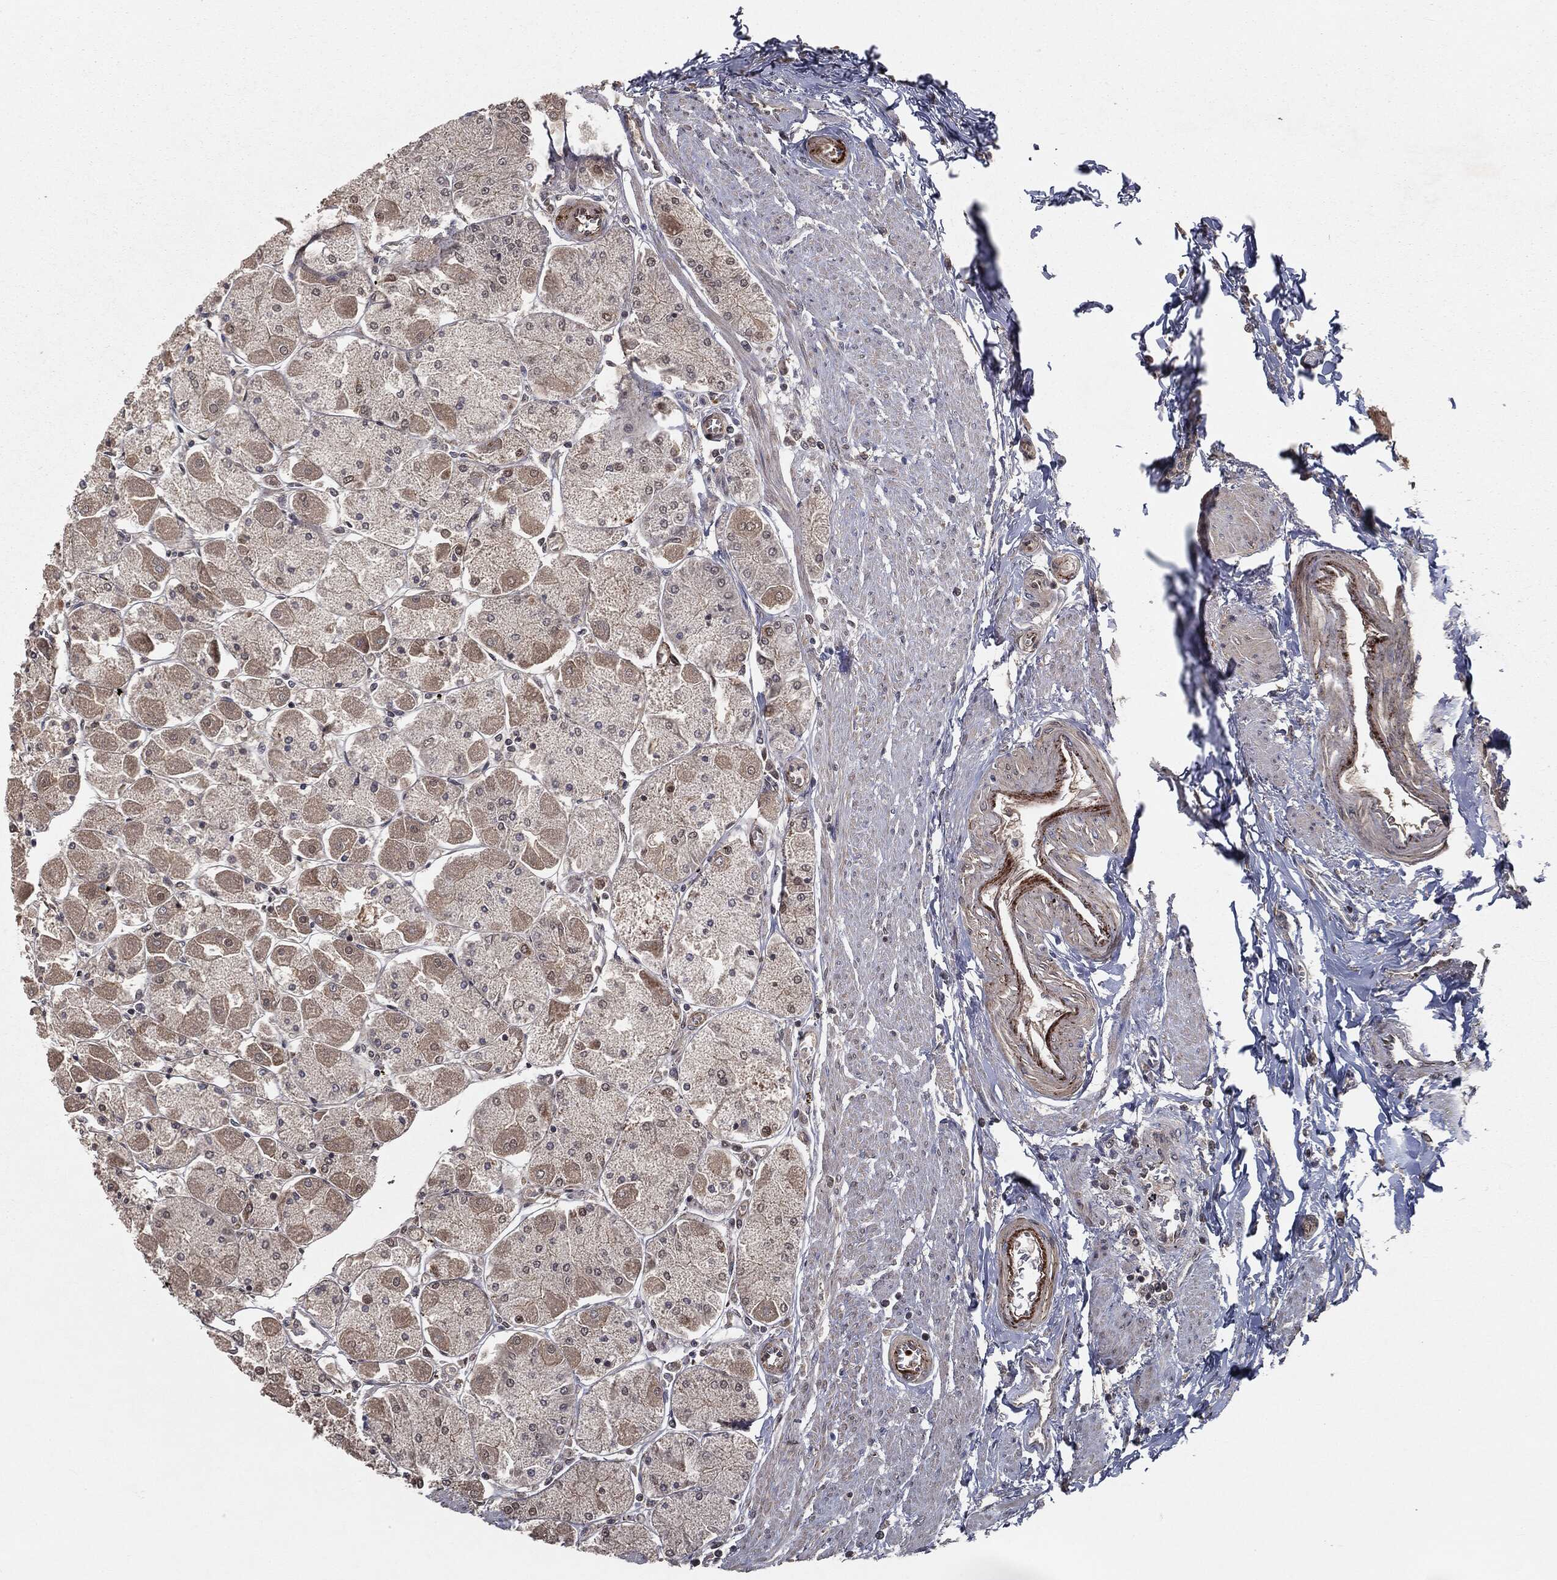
{"staining": {"intensity": "moderate", "quantity": "<25%", "location": "cytoplasmic/membranous"}, "tissue": "stomach", "cell_type": "Glandular cells", "image_type": "normal", "snomed": [{"axis": "morphology", "description": "Normal tissue, NOS"}, {"axis": "topography", "description": "Stomach"}], "caption": "Stomach stained for a protein (brown) reveals moderate cytoplasmic/membranous positive staining in approximately <25% of glandular cells.", "gene": "FBXO7", "patient": {"sex": "male", "age": 70}}